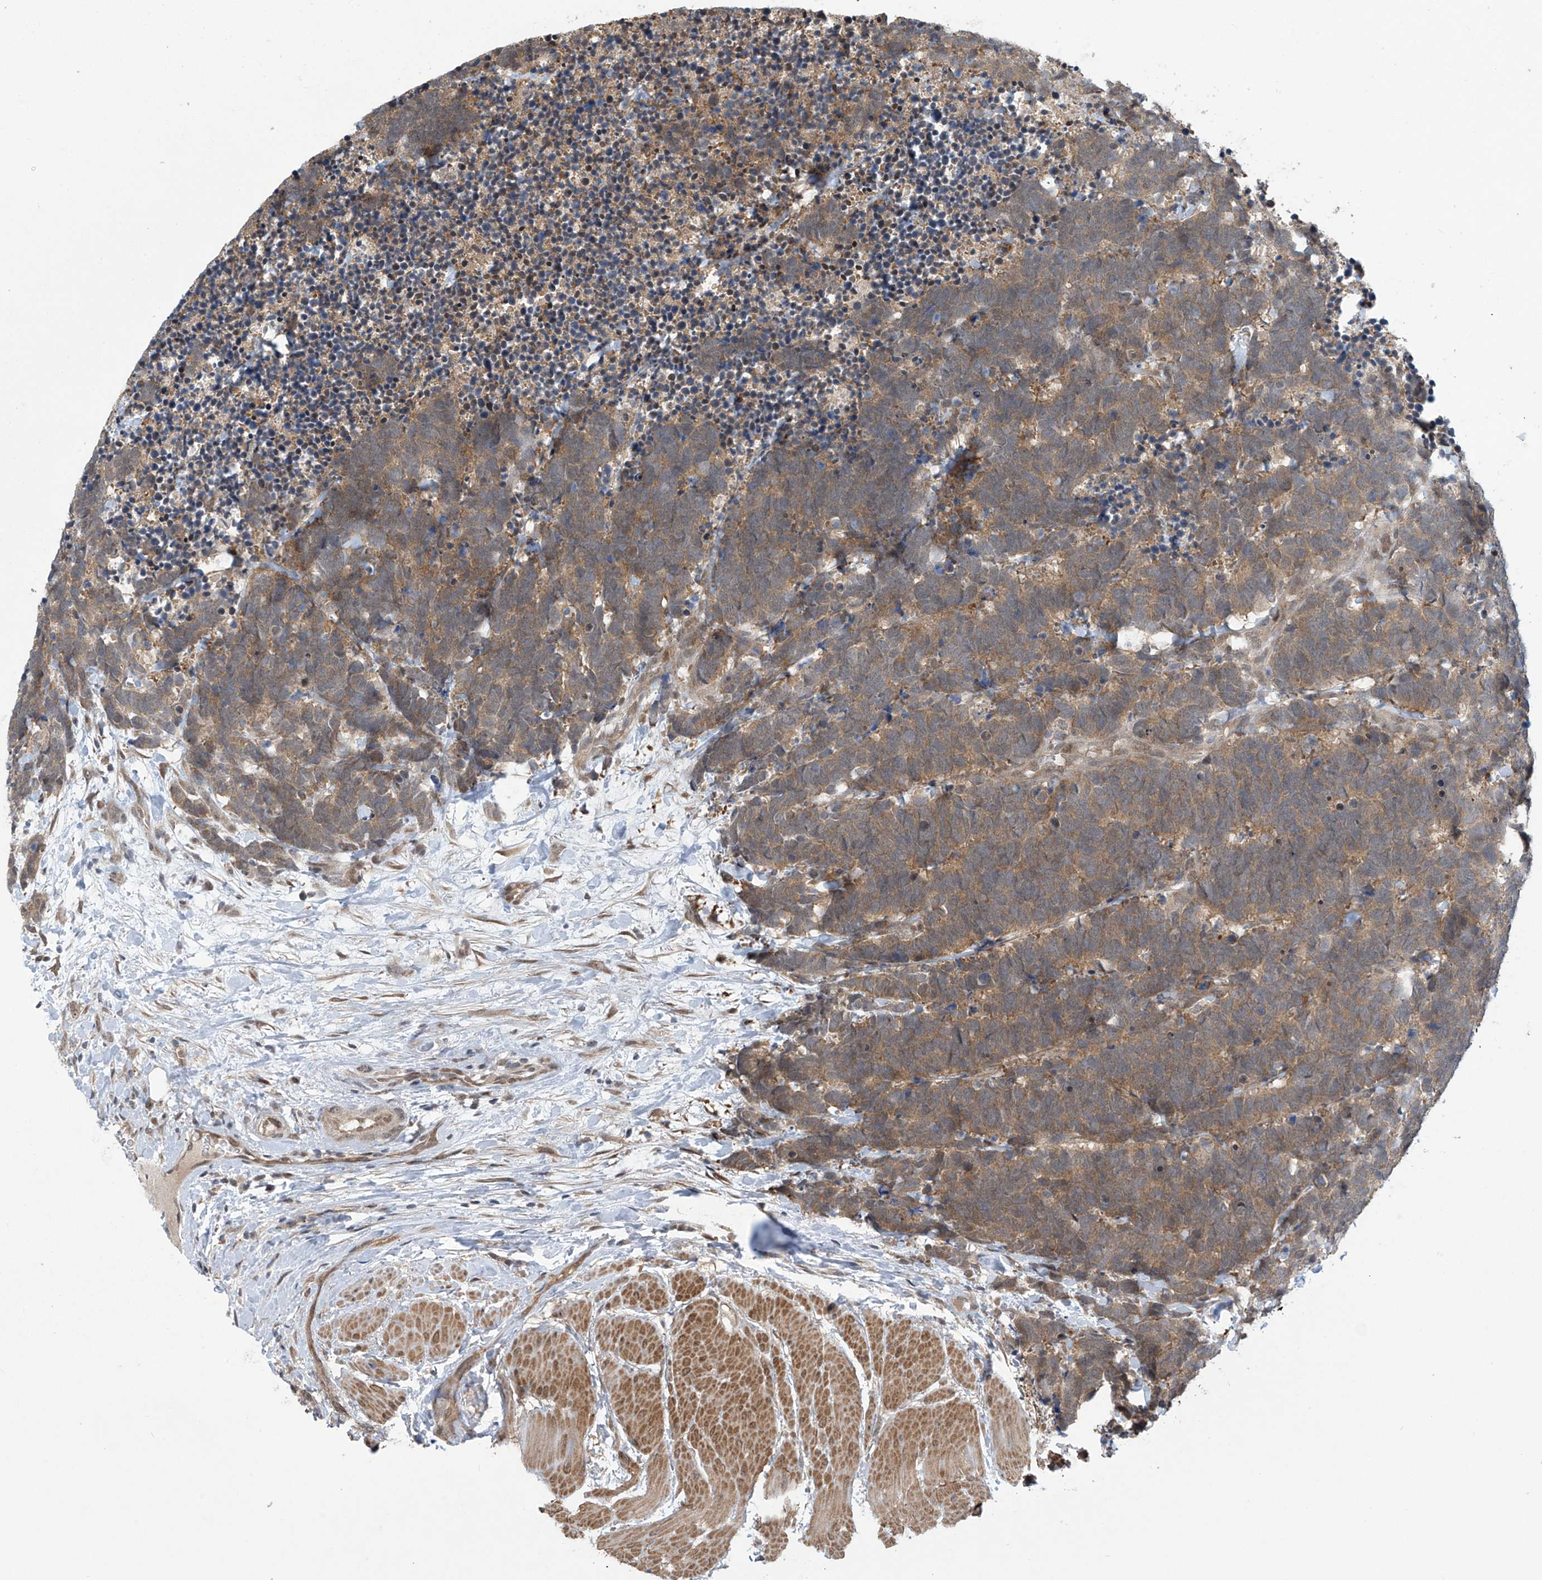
{"staining": {"intensity": "moderate", "quantity": ">75%", "location": "cytoplasmic/membranous"}, "tissue": "carcinoid", "cell_type": "Tumor cells", "image_type": "cancer", "snomed": [{"axis": "morphology", "description": "Carcinoma, NOS"}, {"axis": "morphology", "description": "Carcinoid, malignant, NOS"}, {"axis": "topography", "description": "Urinary bladder"}], "caption": "This is a micrograph of immunohistochemistry staining of carcinoid, which shows moderate expression in the cytoplasmic/membranous of tumor cells.", "gene": "ABHD13", "patient": {"sex": "male", "age": 57}}